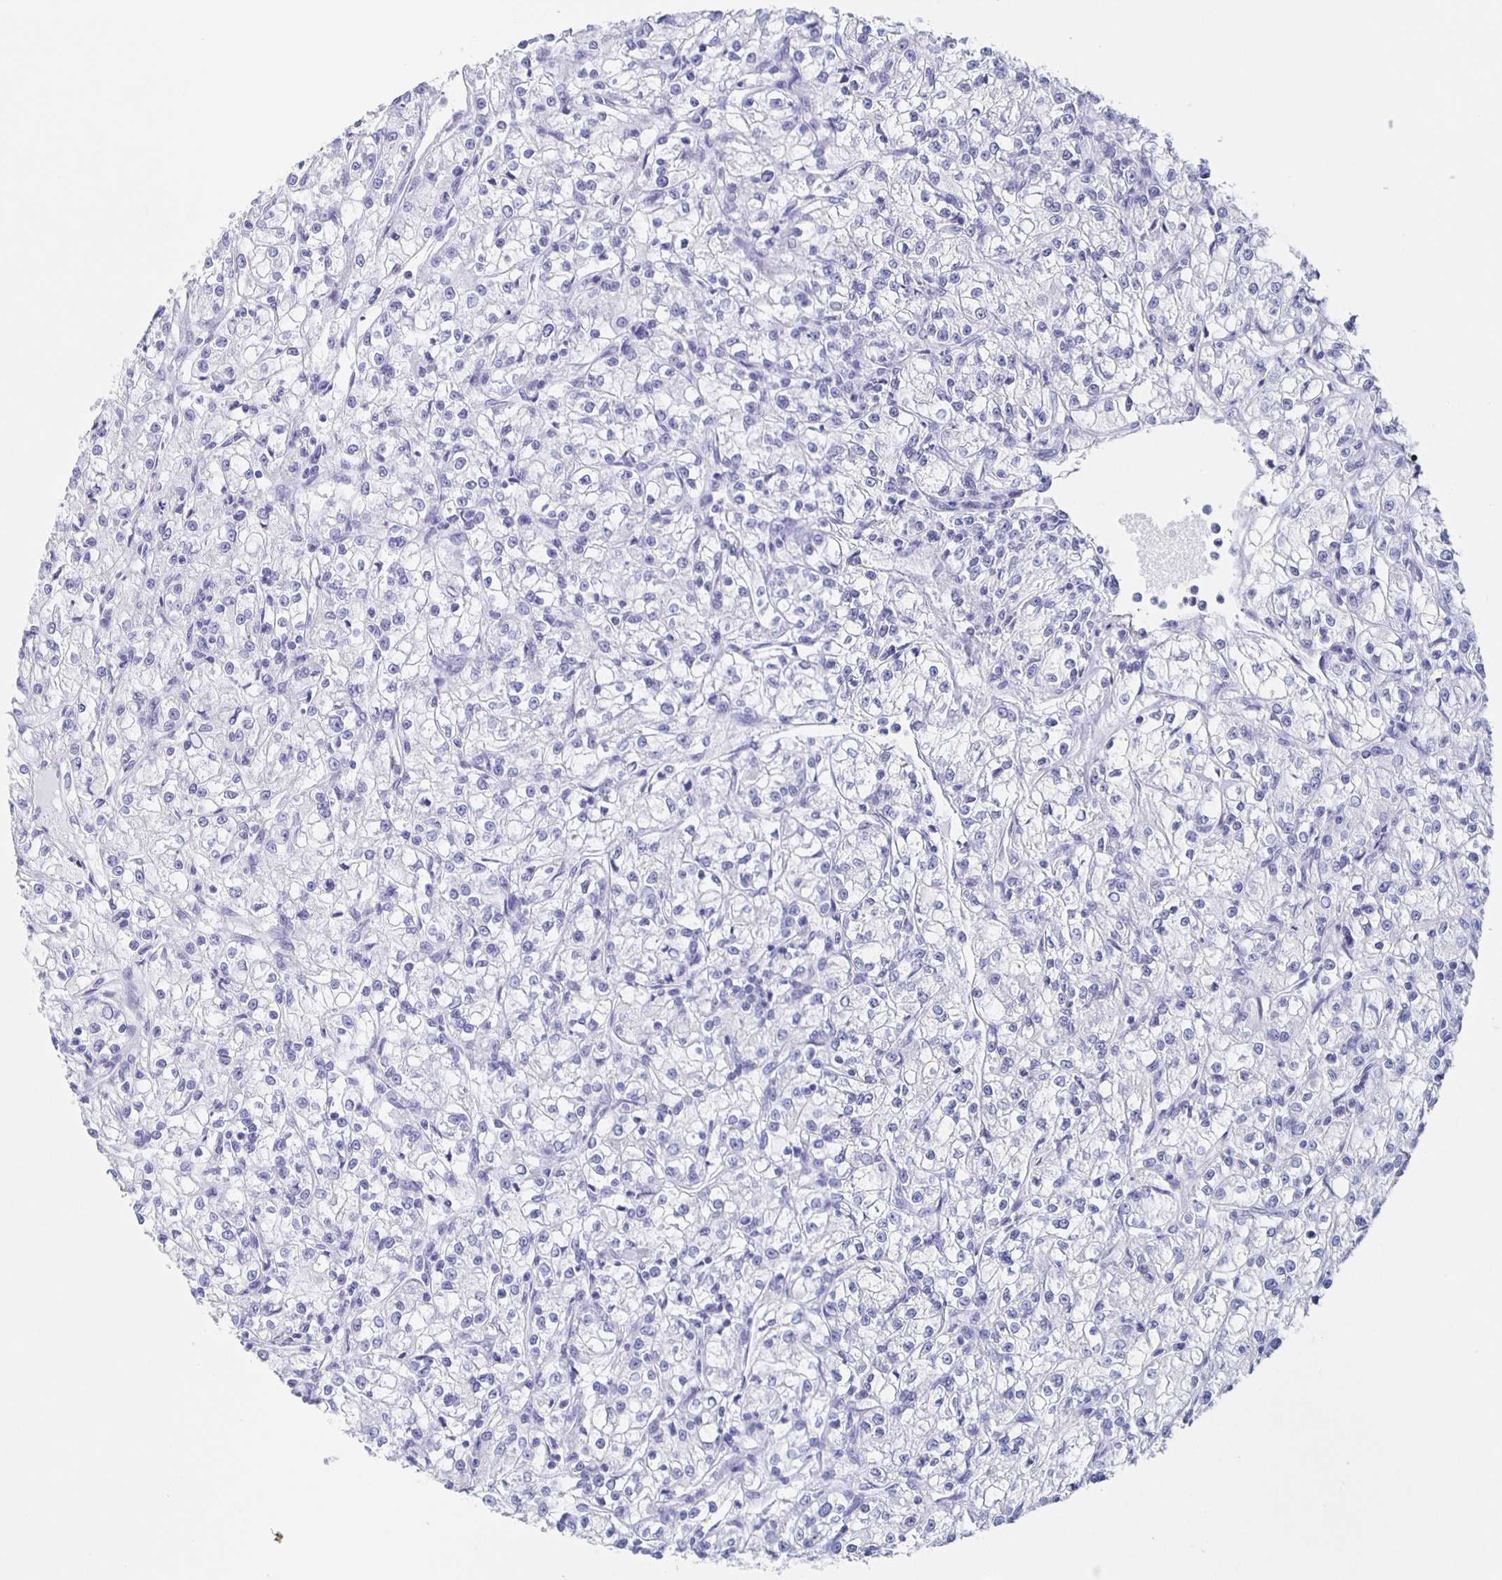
{"staining": {"intensity": "negative", "quantity": "none", "location": "none"}, "tissue": "renal cancer", "cell_type": "Tumor cells", "image_type": "cancer", "snomed": [{"axis": "morphology", "description": "Adenocarcinoma, NOS"}, {"axis": "topography", "description": "Kidney"}], "caption": "A histopathology image of human renal cancer (adenocarcinoma) is negative for staining in tumor cells.", "gene": "SLC34A2", "patient": {"sex": "female", "age": 59}}